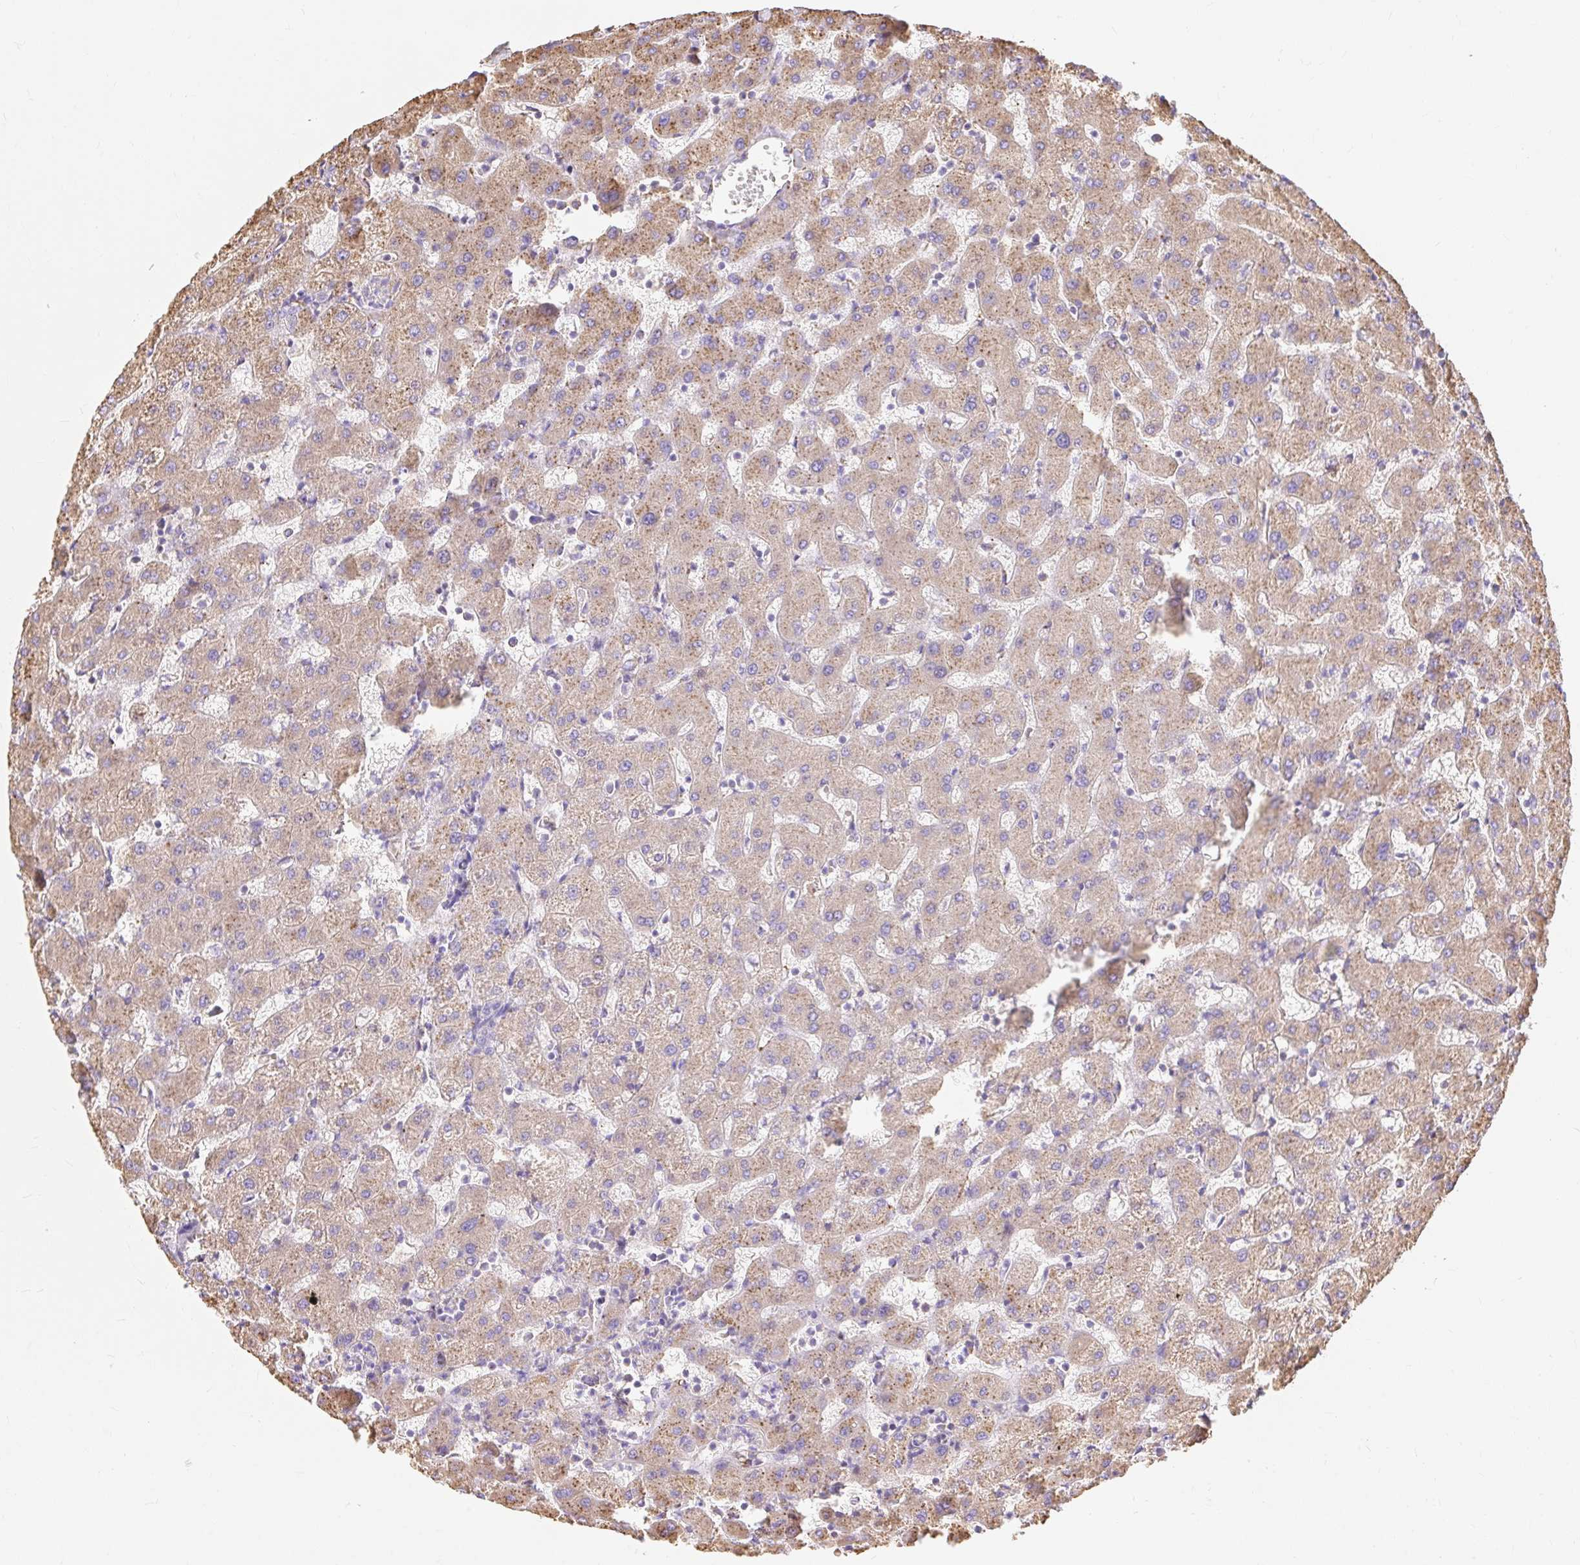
{"staining": {"intensity": "weak", "quantity": "25%-75%", "location": "cytoplasmic/membranous"}, "tissue": "liver", "cell_type": "Cholangiocytes", "image_type": "normal", "snomed": [{"axis": "morphology", "description": "Normal tissue, NOS"}, {"axis": "topography", "description": "Liver"}], "caption": "A high-resolution histopathology image shows immunohistochemistry (IHC) staining of unremarkable liver, which displays weak cytoplasmic/membranous expression in about 25%-75% of cholangiocytes.", "gene": "ENSG00000260836", "patient": {"sex": "female", "age": 63}}